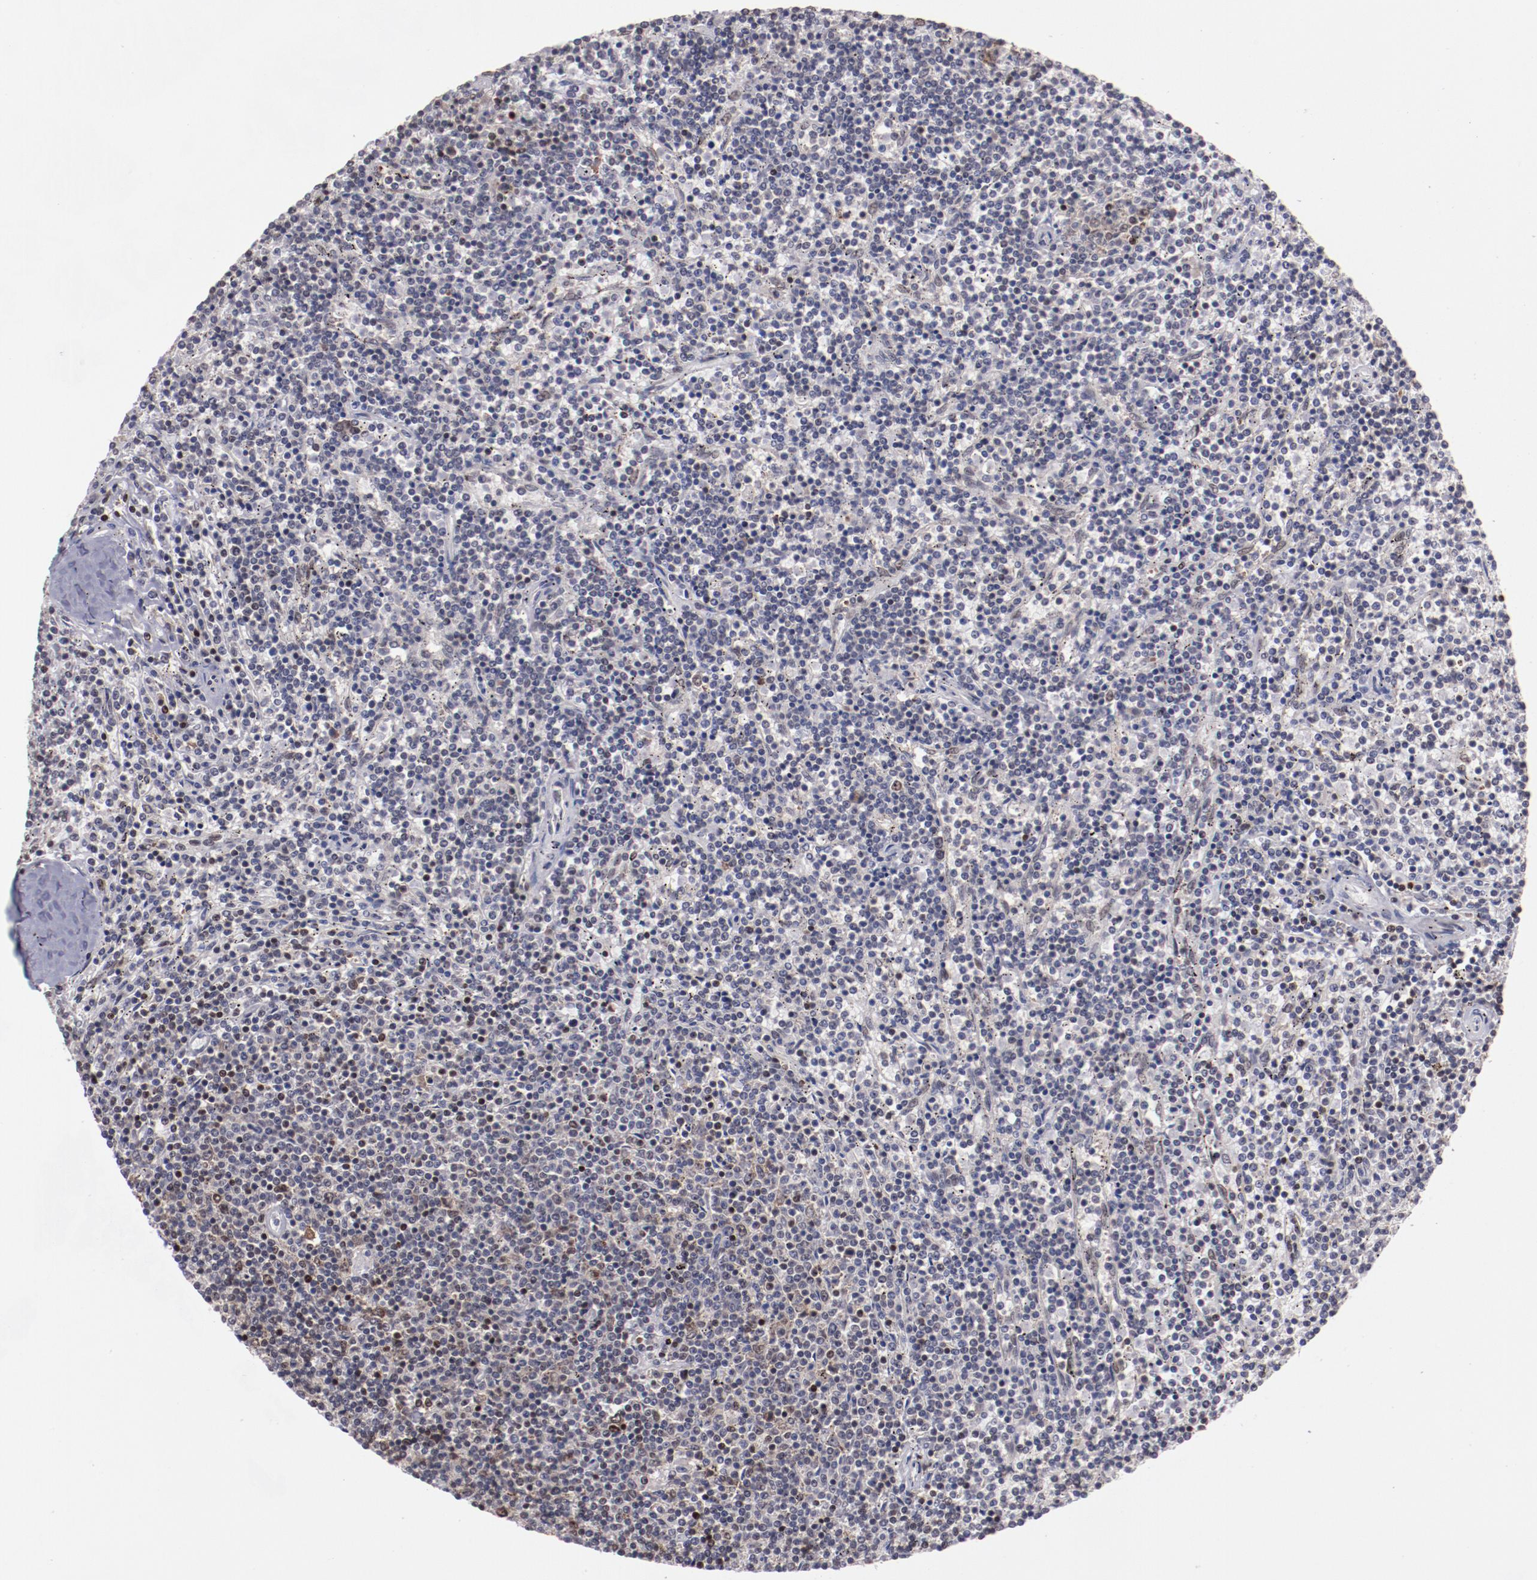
{"staining": {"intensity": "weak", "quantity": "<25%", "location": "nuclear"}, "tissue": "lymphoma", "cell_type": "Tumor cells", "image_type": "cancer", "snomed": [{"axis": "morphology", "description": "Malignant lymphoma, non-Hodgkin's type, Low grade"}, {"axis": "topography", "description": "Spleen"}], "caption": "Tumor cells show no significant staining in low-grade malignant lymphoma, non-Hodgkin's type.", "gene": "DDX24", "patient": {"sex": "female", "age": 50}}